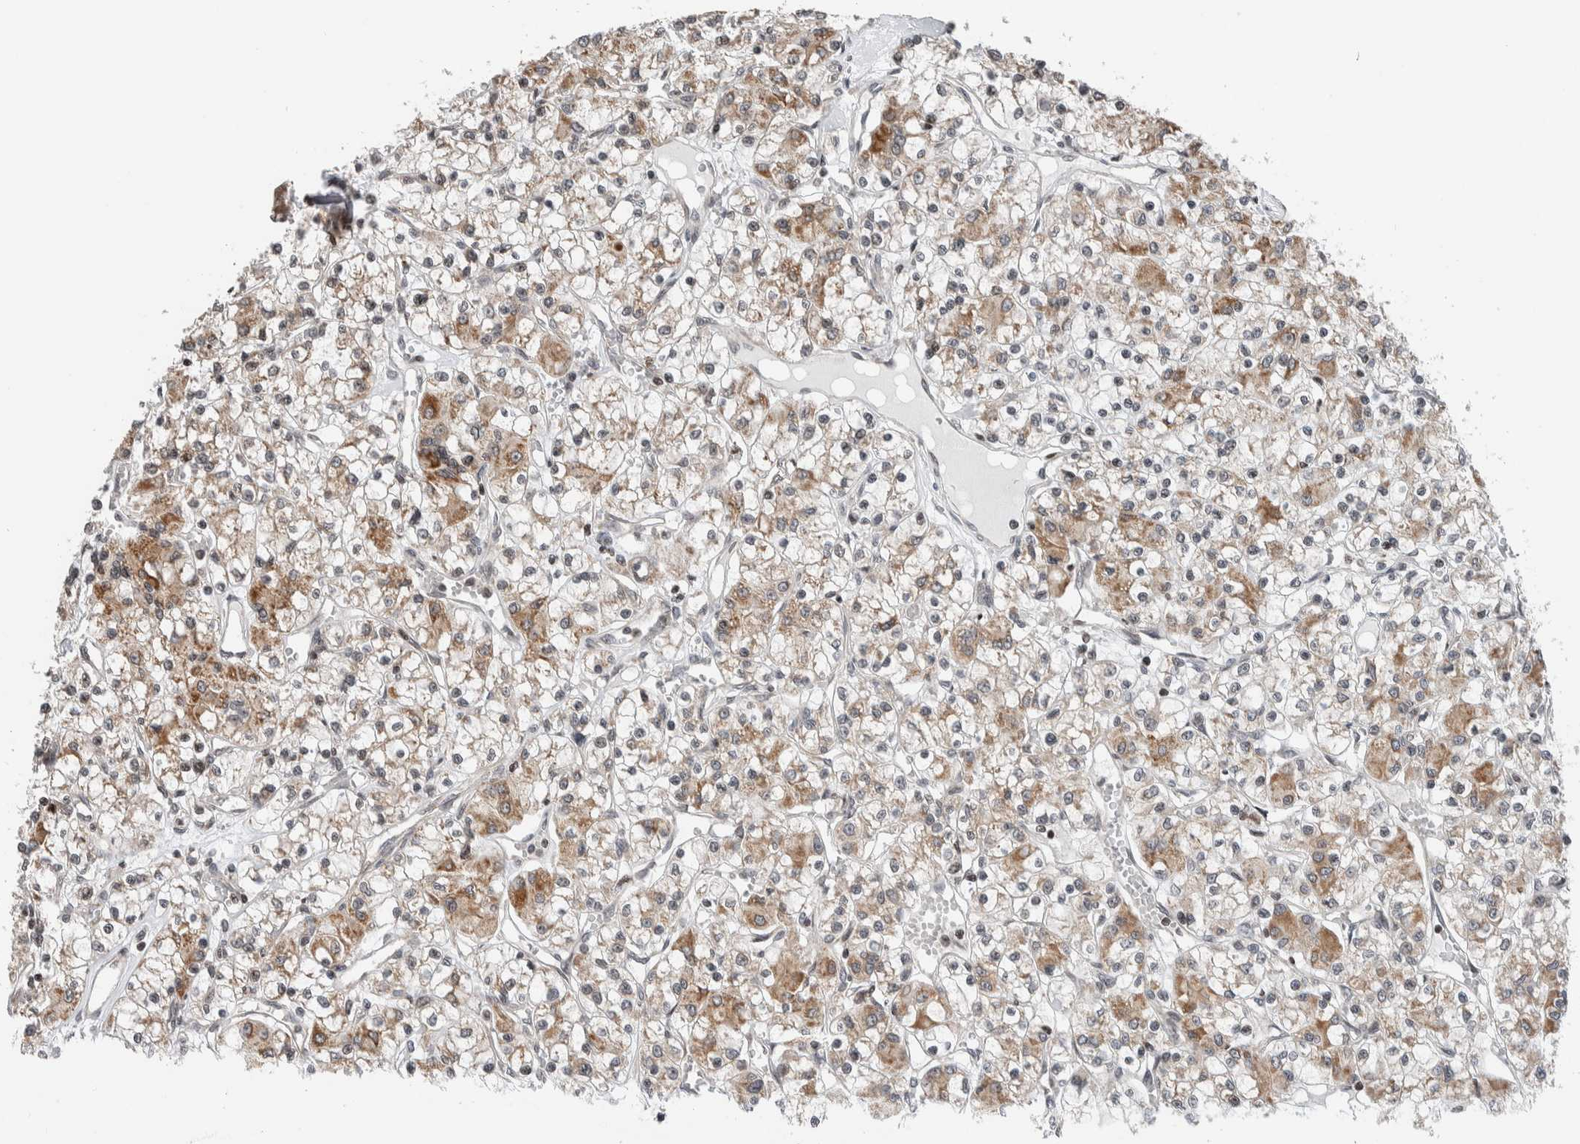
{"staining": {"intensity": "moderate", "quantity": "25%-75%", "location": "cytoplasmic/membranous"}, "tissue": "renal cancer", "cell_type": "Tumor cells", "image_type": "cancer", "snomed": [{"axis": "morphology", "description": "Adenocarcinoma, NOS"}, {"axis": "topography", "description": "Kidney"}], "caption": "Immunohistochemistry (IHC) photomicrograph of human renal cancer (adenocarcinoma) stained for a protein (brown), which reveals medium levels of moderate cytoplasmic/membranous staining in approximately 25%-75% of tumor cells.", "gene": "NPLOC4", "patient": {"sex": "female", "age": 59}}